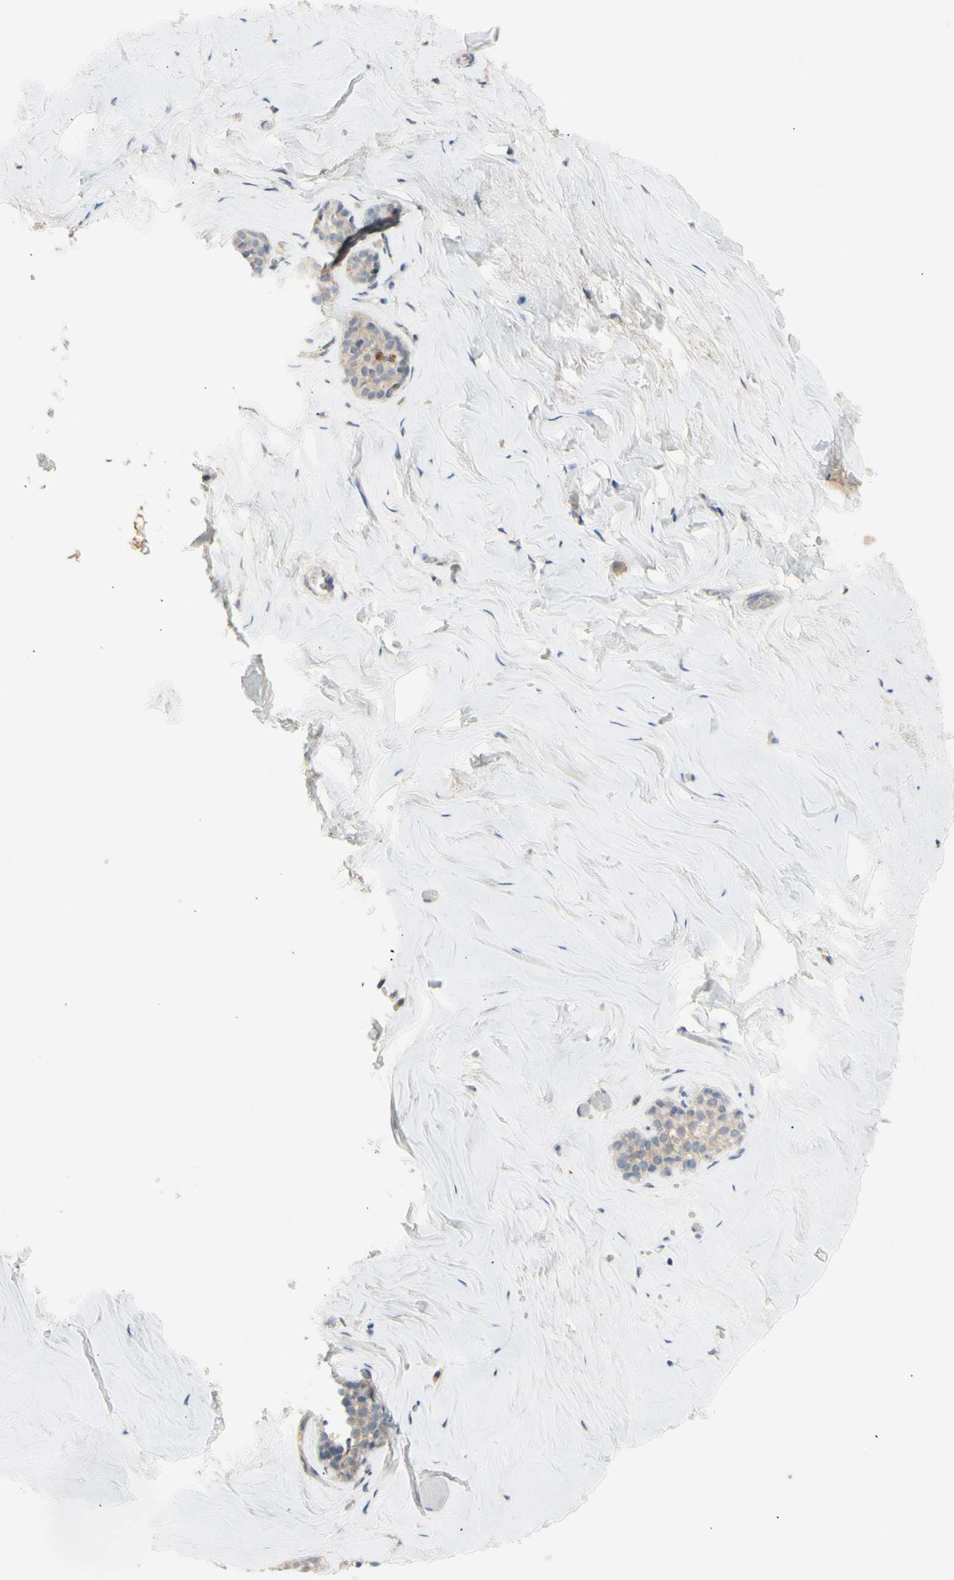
{"staining": {"intensity": "negative", "quantity": "none", "location": "none"}, "tissue": "breast", "cell_type": "Adipocytes", "image_type": "normal", "snomed": [{"axis": "morphology", "description": "Normal tissue, NOS"}, {"axis": "topography", "description": "Breast"}], "caption": "IHC of benign breast reveals no staining in adipocytes. (DAB immunohistochemistry with hematoxylin counter stain).", "gene": "NLRP1", "patient": {"sex": "female", "age": 75}}